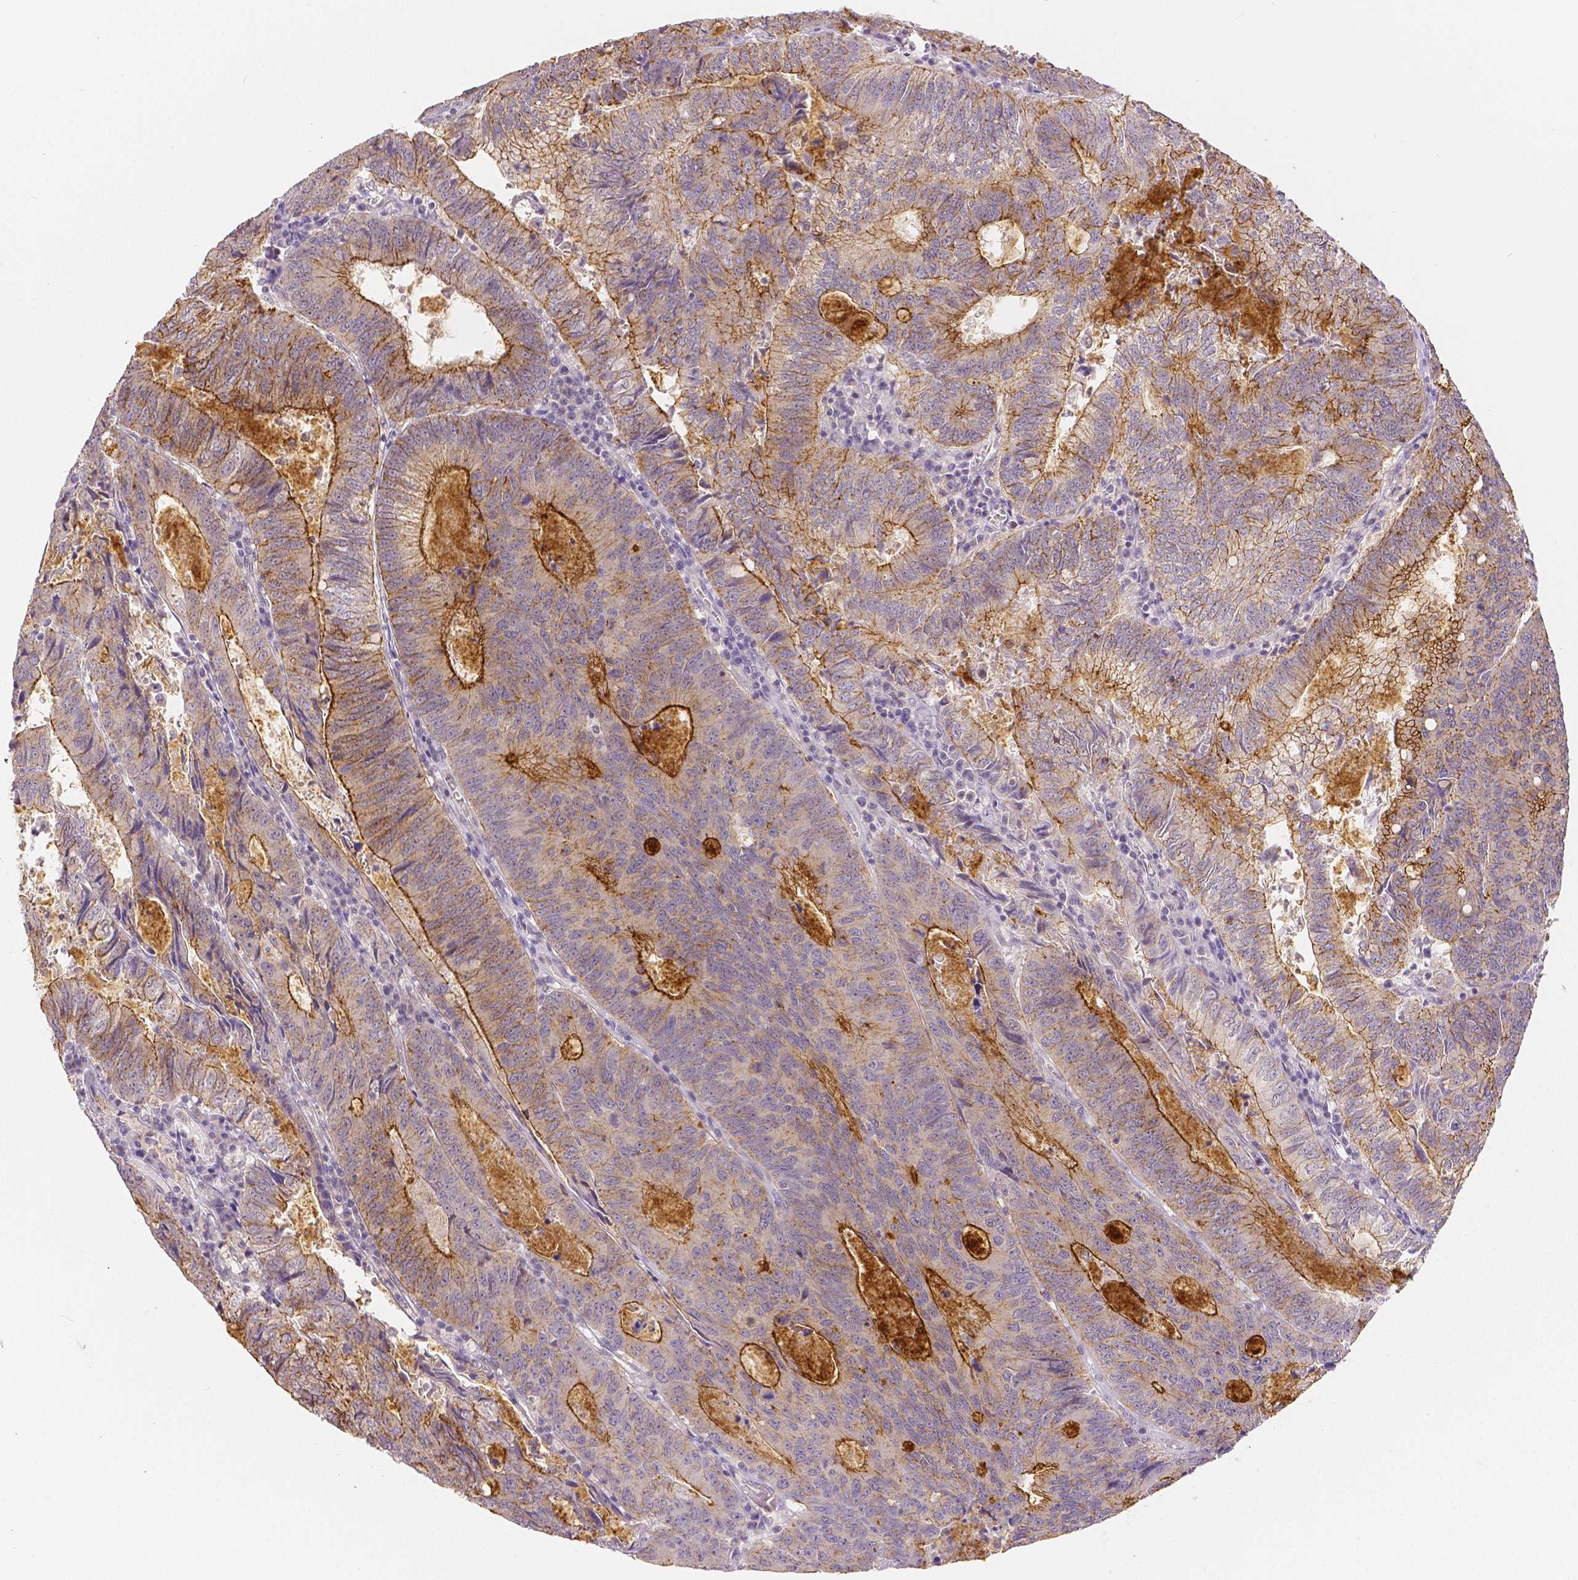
{"staining": {"intensity": "strong", "quantity": "25%-75%", "location": "cytoplasmic/membranous"}, "tissue": "colorectal cancer", "cell_type": "Tumor cells", "image_type": "cancer", "snomed": [{"axis": "morphology", "description": "Adenocarcinoma, NOS"}, {"axis": "topography", "description": "Colon"}], "caption": "Brown immunohistochemical staining in human colorectal adenocarcinoma displays strong cytoplasmic/membranous positivity in about 25%-75% of tumor cells.", "gene": "OCLN", "patient": {"sex": "male", "age": 67}}